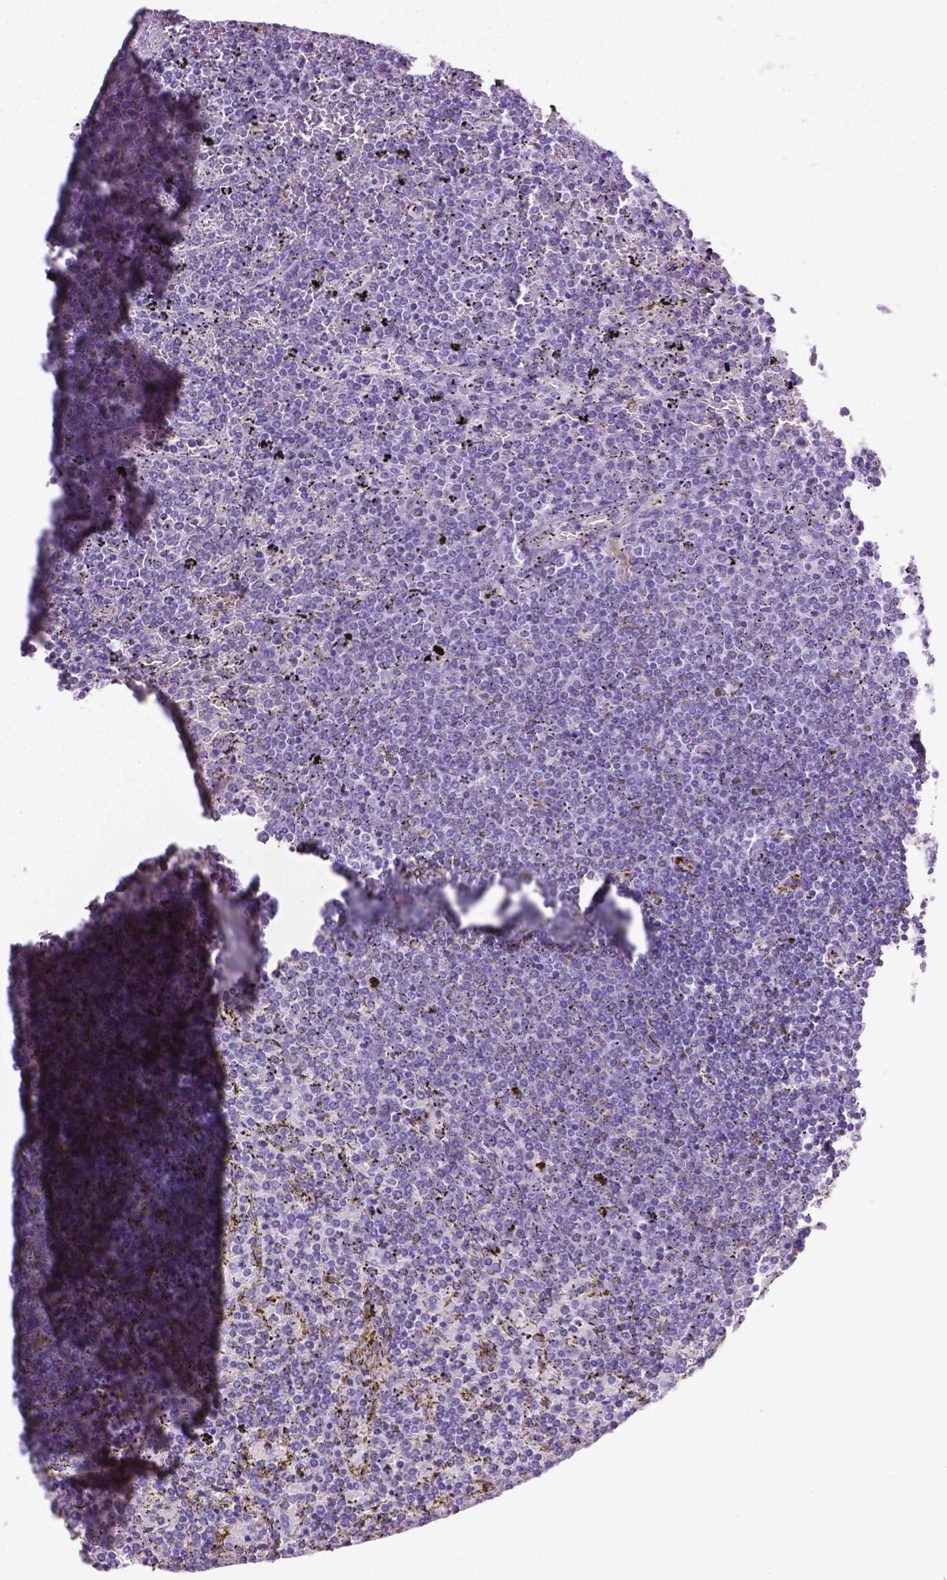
{"staining": {"intensity": "negative", "quantity": "none", "location": "none"}, "tissue": "lymphoma", "cell_type": "Tumor cells", "image_type": "cancer", "snomed": [{"axis": "morphology", "description": "Malignant lymphoma, non-Hodgkin's type, Low grade"}, {"axis": "topography", "description": "Spleen"}], "caption": "Immunohistochemistry micrograph of neoplastic tissue: lymphoma stained with DAB (3,3'-diaminobenzidine) shows no significant protein staining in tumor cells.", "gene": "LELP1", "patient": {"sex": "female", "age": 77}}